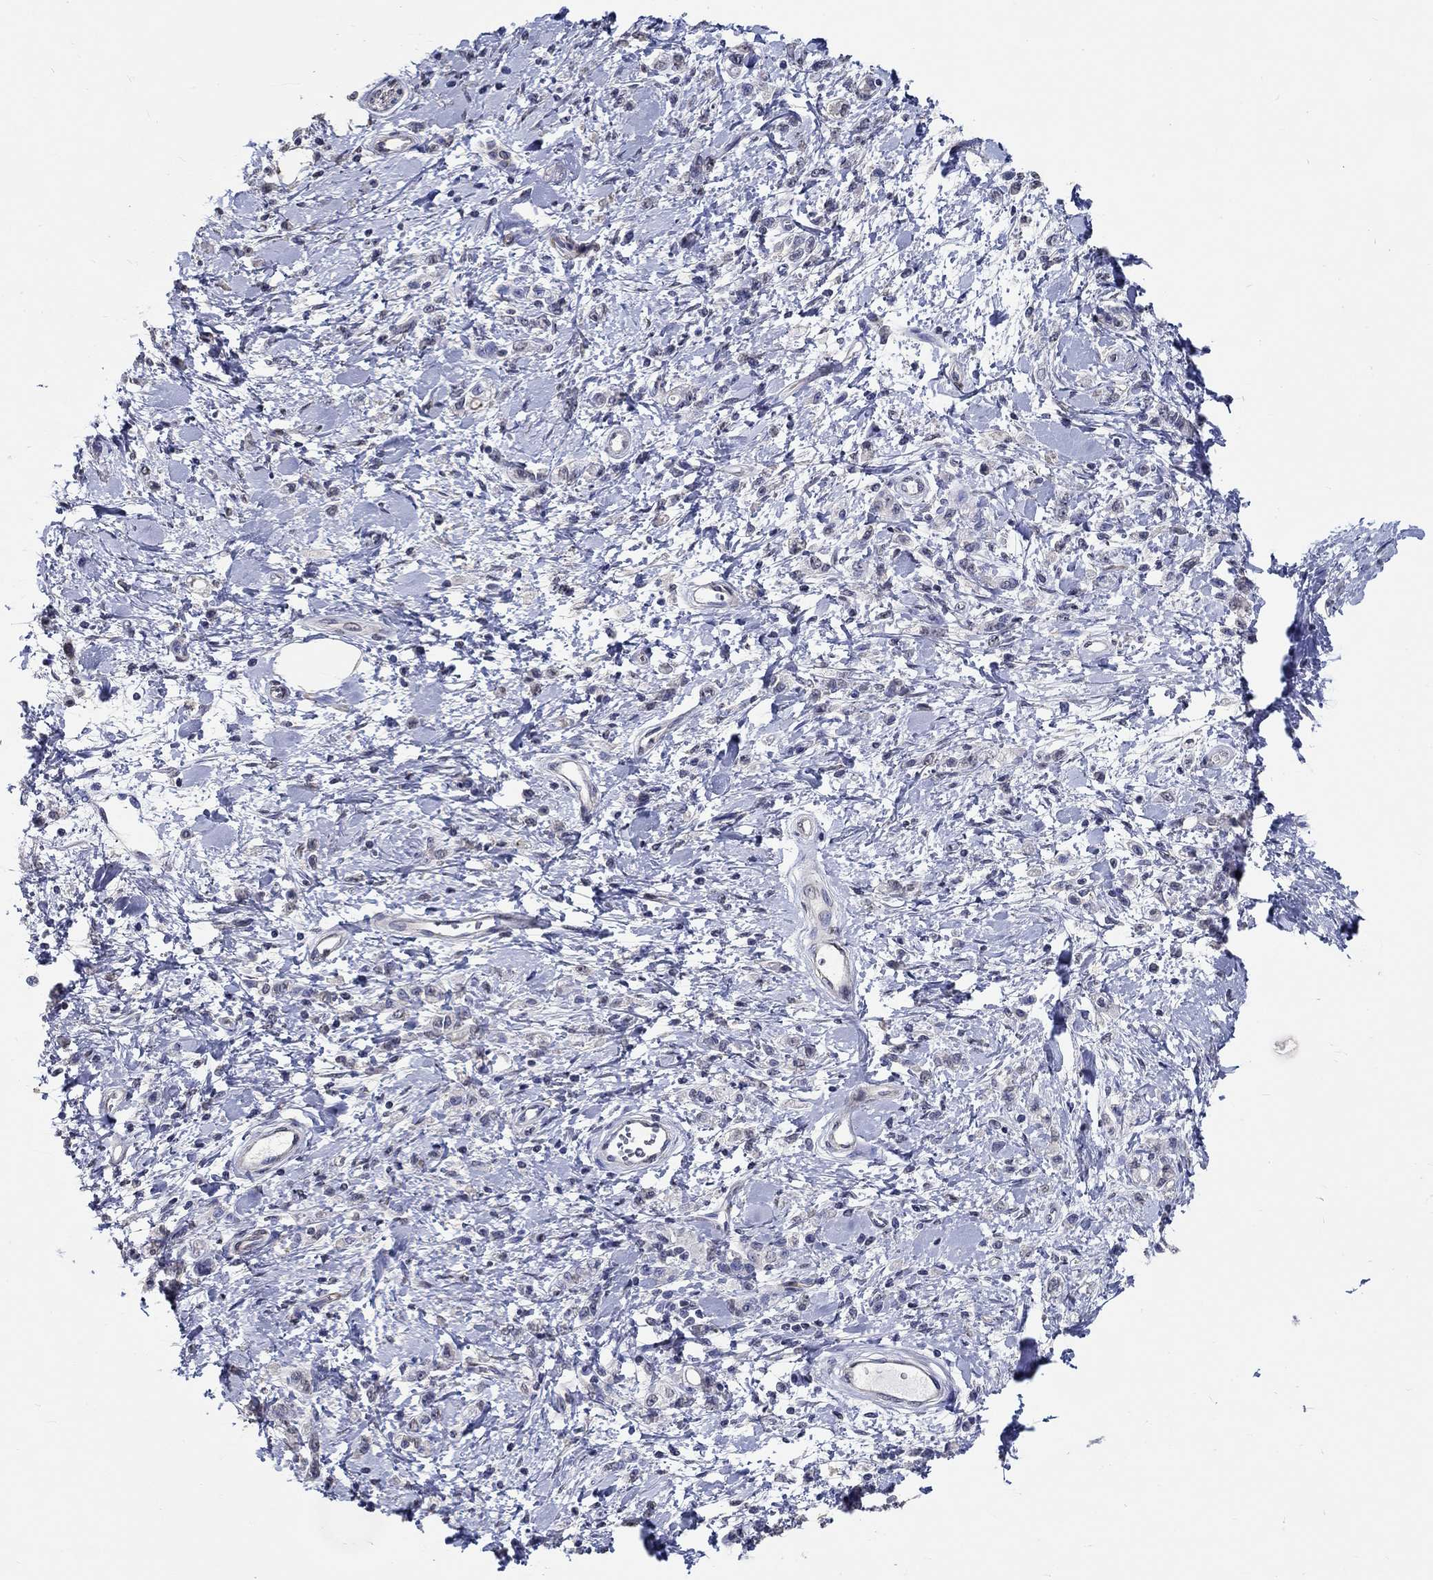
{"staining": {"intensity": "negative", "quantity": "none", "location": "none"}, "tissue": "stomach cancer", "cell_type": "Tumor cells", "image_type": "cancer", "snomed": [{"axis": "morphology", "description": "Adenocarcinoma, NOS"}, {"axis": "topography", "description": "Stomach"}], "caption": "IHC of stomach cancer shows no expression in tumor cells. (Brightfield microscopy of DAB immunohistochemistry (IHC) at high magnification).", "gene": "PDE1B", "patient": {"sex": "male", "age": 77}}